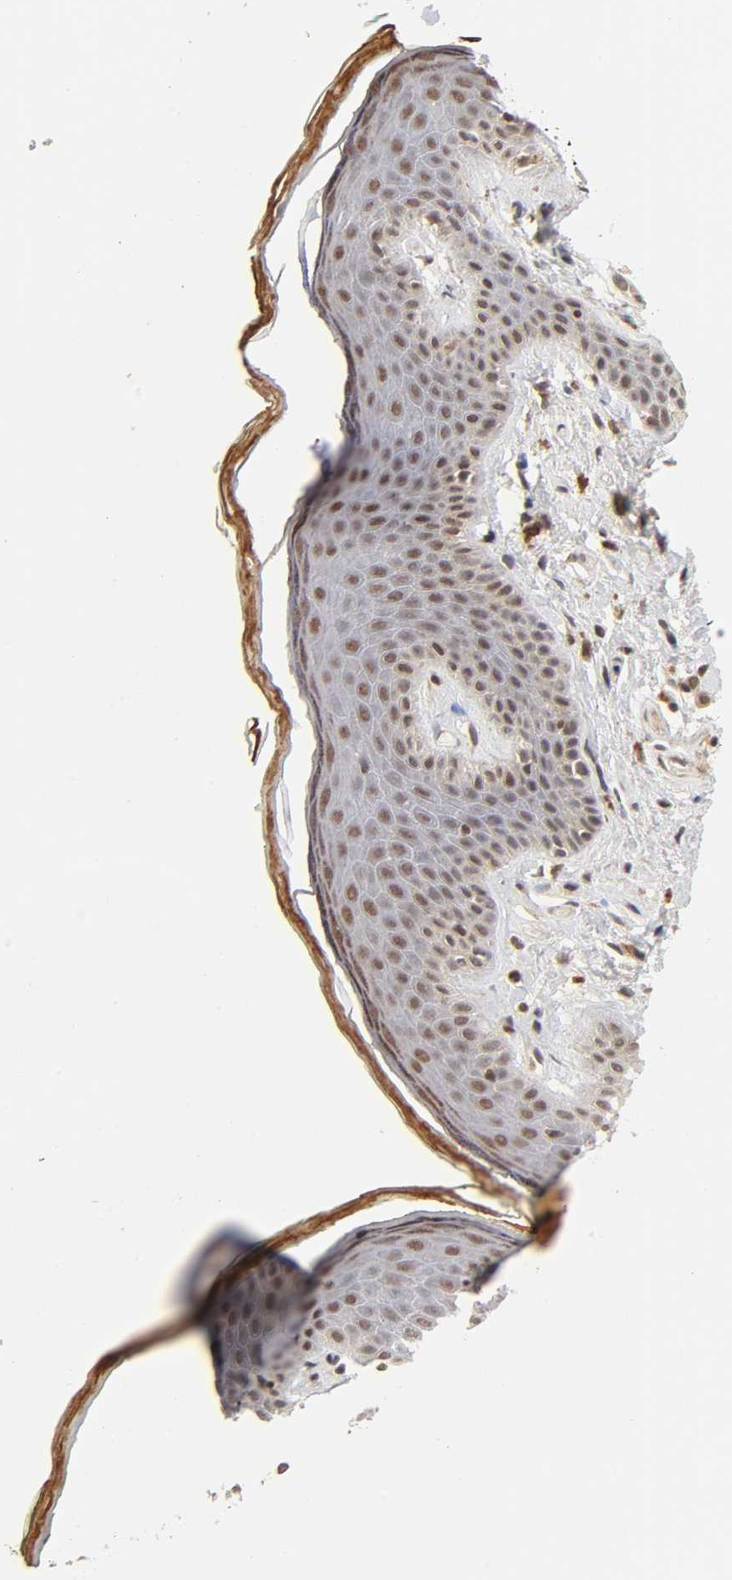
{"staining": {"intensity": "moderate", "quantity": ">75%", "location": "nuclear"}, "tissue": "skin", "cell_type": "Epidermal cells", "image_type": "normal", "snomed": [{"axis": "morphology", "description": "Normal tissue, NOS"}, {"axis": "topography", "description": "Anal"}], "caption": "Protein analysis of normal skin demonstrates moderate nuclear staining in approximately >75% of epidermal cells.", "gene": "EP300", "patient": {"sex": "male", "age": 74}}